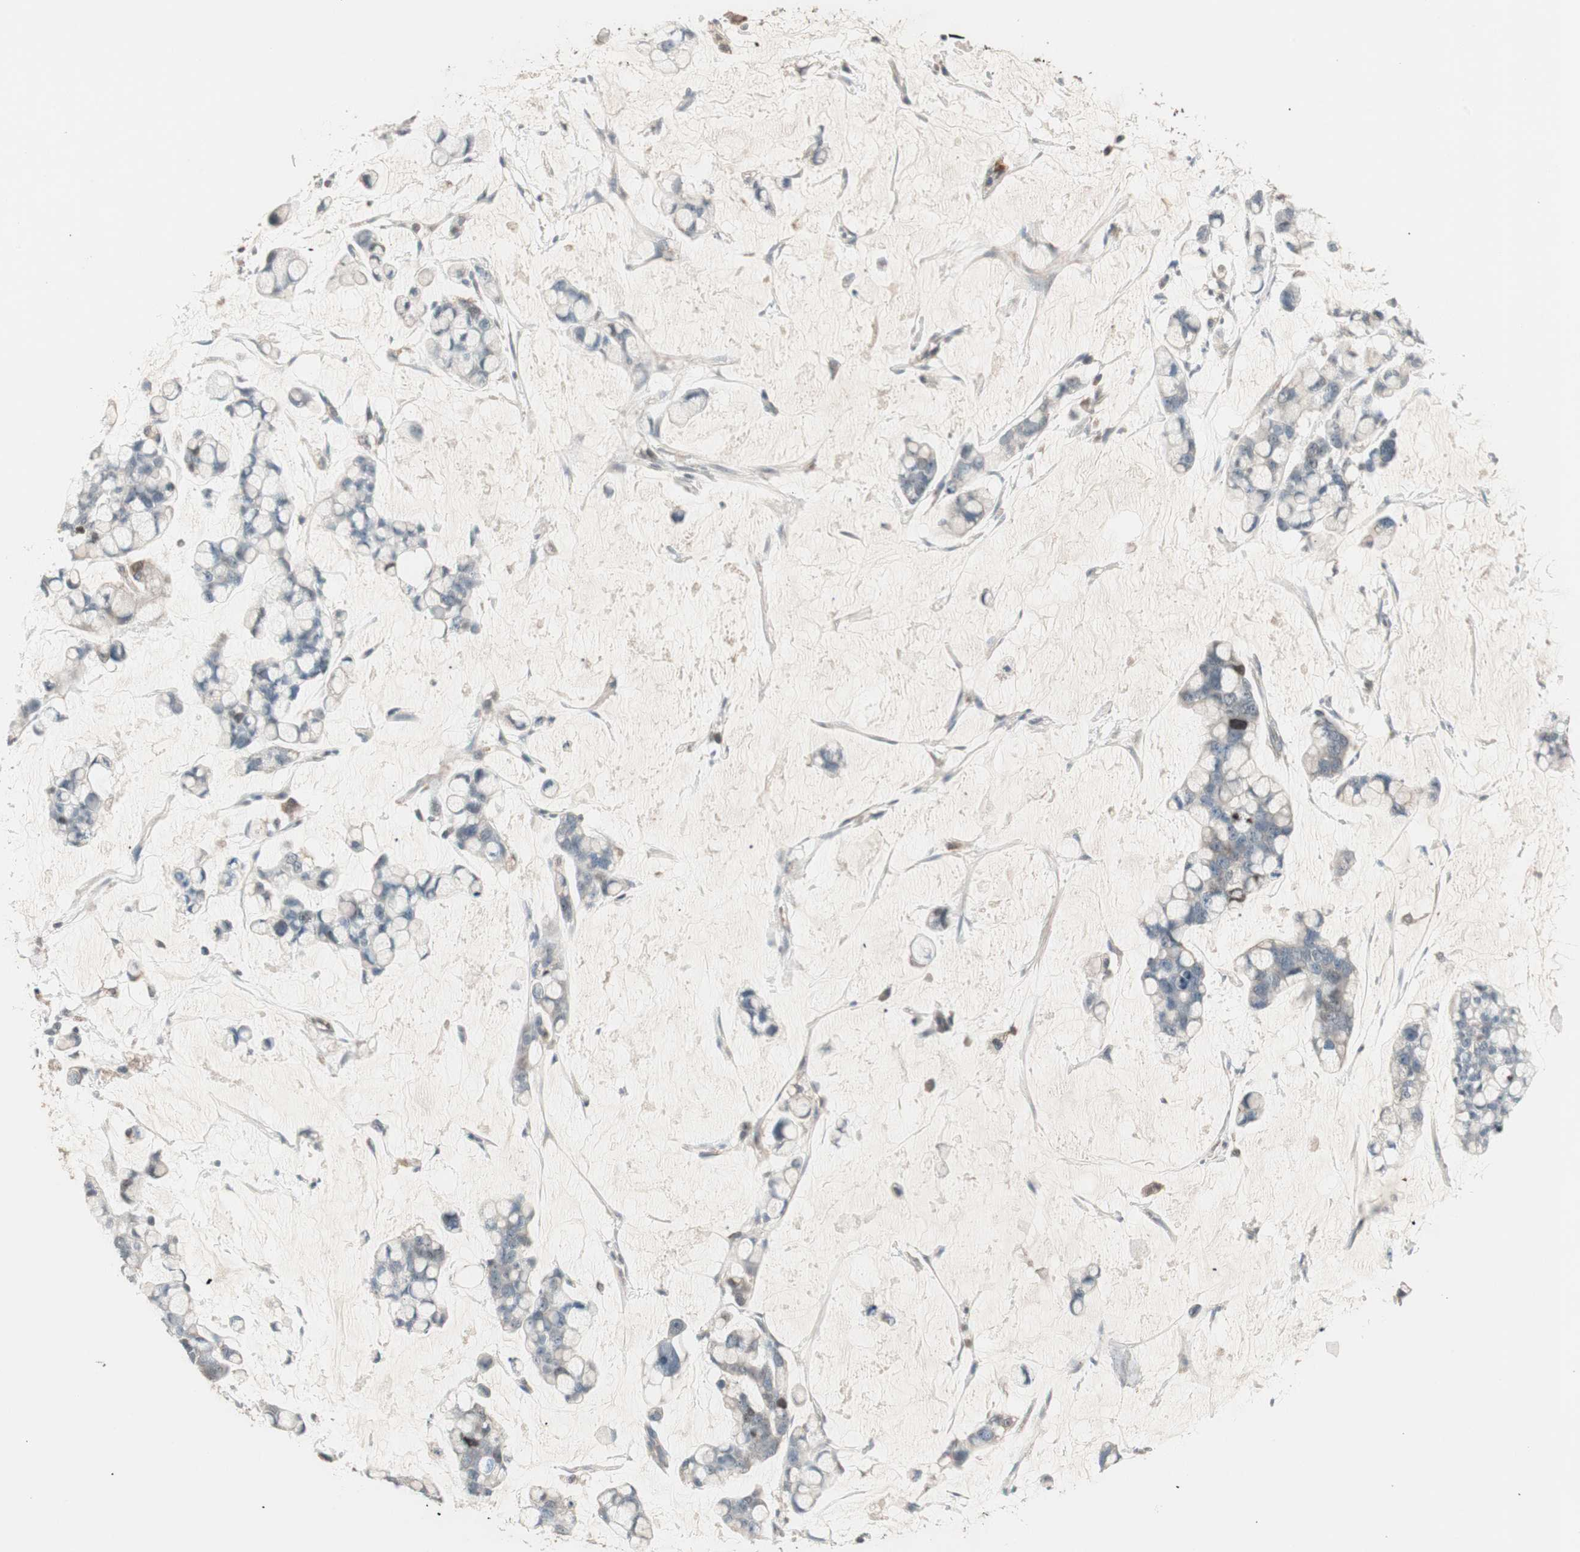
{"staining": {"intensity": "weak", "quantity": "25%-75%", "location": "cytoplasmic/membranous"}, "tissue": "stomach cancer", "cell_type": "Tumor cells", "image_type": "cancer", "snomed": [{"axis": "morphology", "description": "Adenocarcinoma, NOS"}, {"axis": "topography", "description": "Stomach, lower"}], "caption": "IHC histopathology image of neoplastic tissue: human stomach cancer stained using IHC exhibits low levels of weak protein expression localized specifically in the cytoplasmic/membranous of tumor cells, appearing as a cytoplasmic/membranous brown color.", "gene": "NFRKB", "patient": {"sex": "male", "age": 84}}